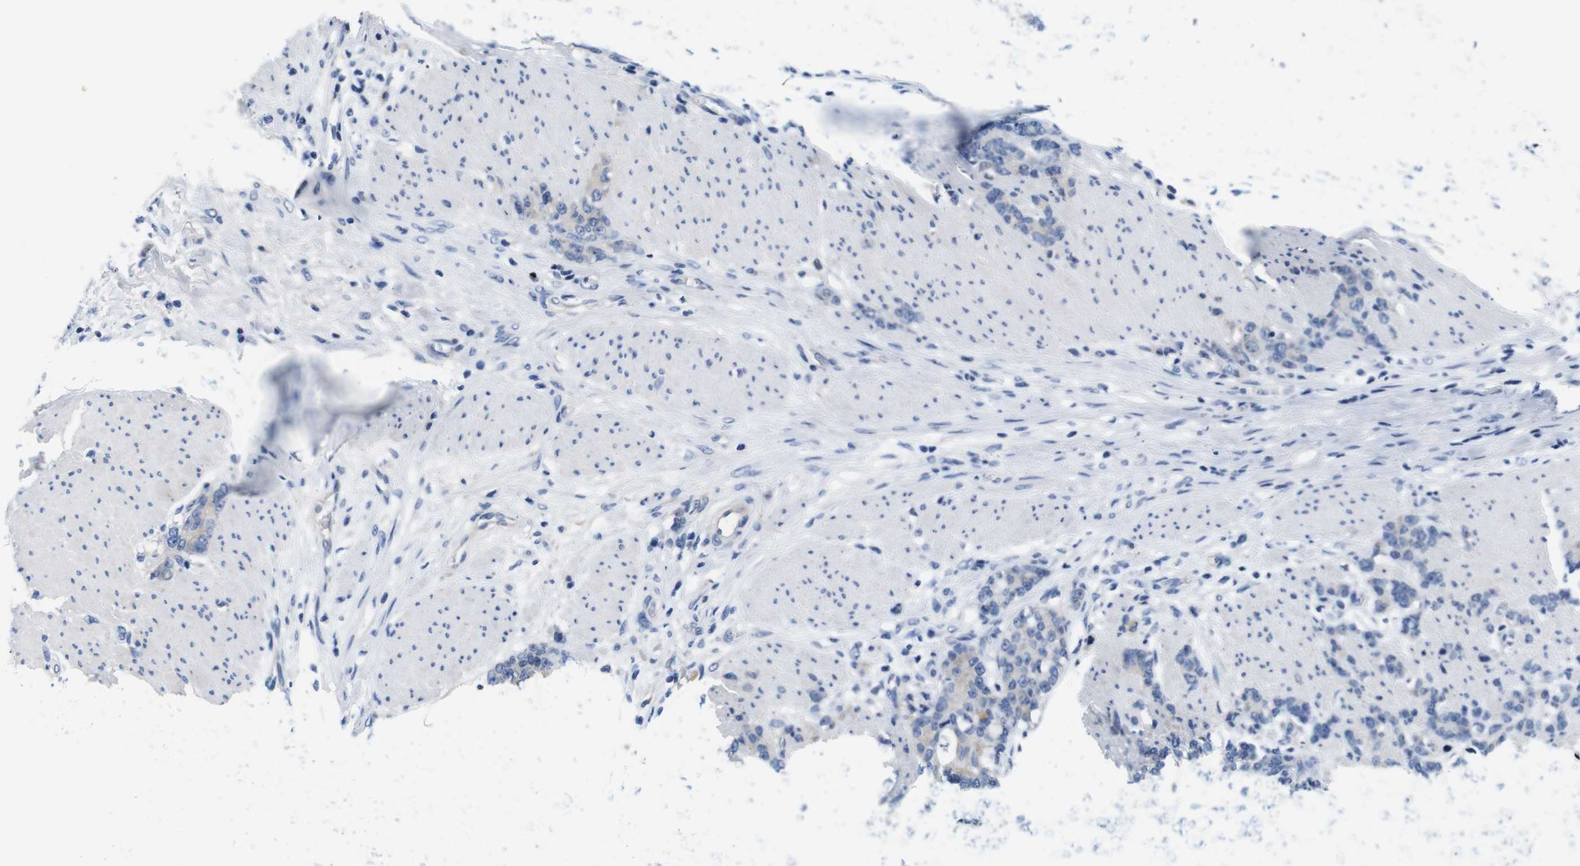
{"staining": {"intensity": "weak", "quantity": "<25%", "location": "cytoplasmic/membranous"}, "tissue": "stomach cancer", "cell_type": "Tumor cells", "image_type": "cancer", "snomed": [{"axis": "morphology", "description": "Adenocarcinoma, NOS"}, {"axis": "topography", "description": "Stomach, lower"}], "caption": "Immunohistochemical staining of human stomach adenocarcinoma displays no significant expression in tumor cells.", "gene": "C1RL", "patient": {"sex": "male", "age": 88}}